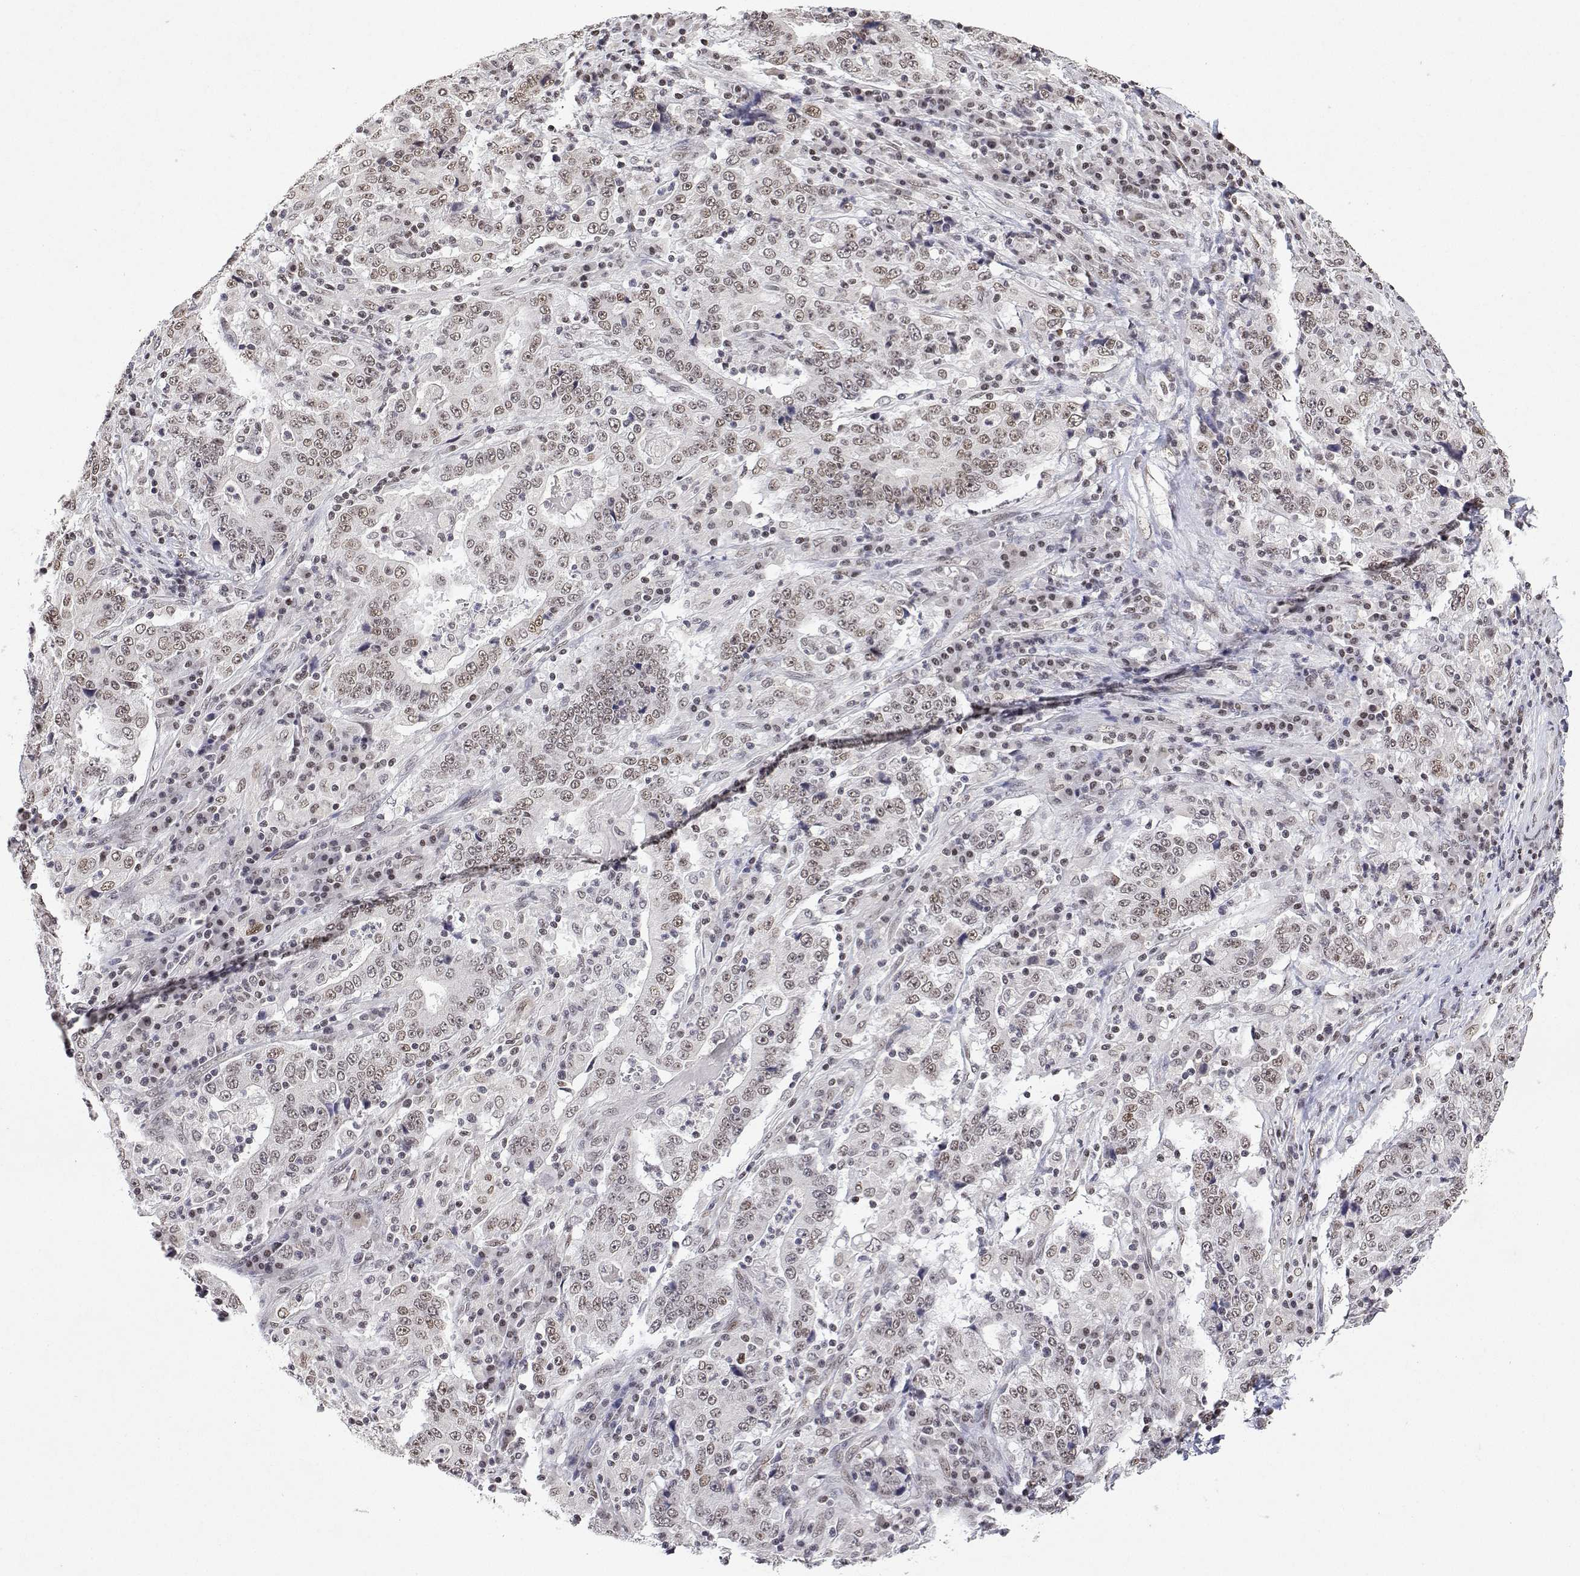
{"staining": {"intensity": "weak", "quantity": "25%-75%", "location": "nuclear"}, "tissue": "stomach cancer", "cell_type": "Tumor cells", "image_type": "cancer", "snomed": [{"axis": "morphology", "description": "Normal tissue, NOS"}, {"axis": "morphology", "description": "Adenocarcinoma, NOS"}, {"axis": "topography", "description": "Stomach, upper"}, {"axis": "topography", "description": "Stomach"}], "caption": "Immunohistochemical staining of stomach cancer demonstrates low levels of weak nuclear protein positivity in about 25%-75% of tumor cells. The protein is stained brown, and the nuclei are stained in blue (DAB (3,3'-diaminobenzidine) IHC with brightfield microscopy, high magnification).", "gene": "XPC", "patient": {"sex": "male", "age": 59}}